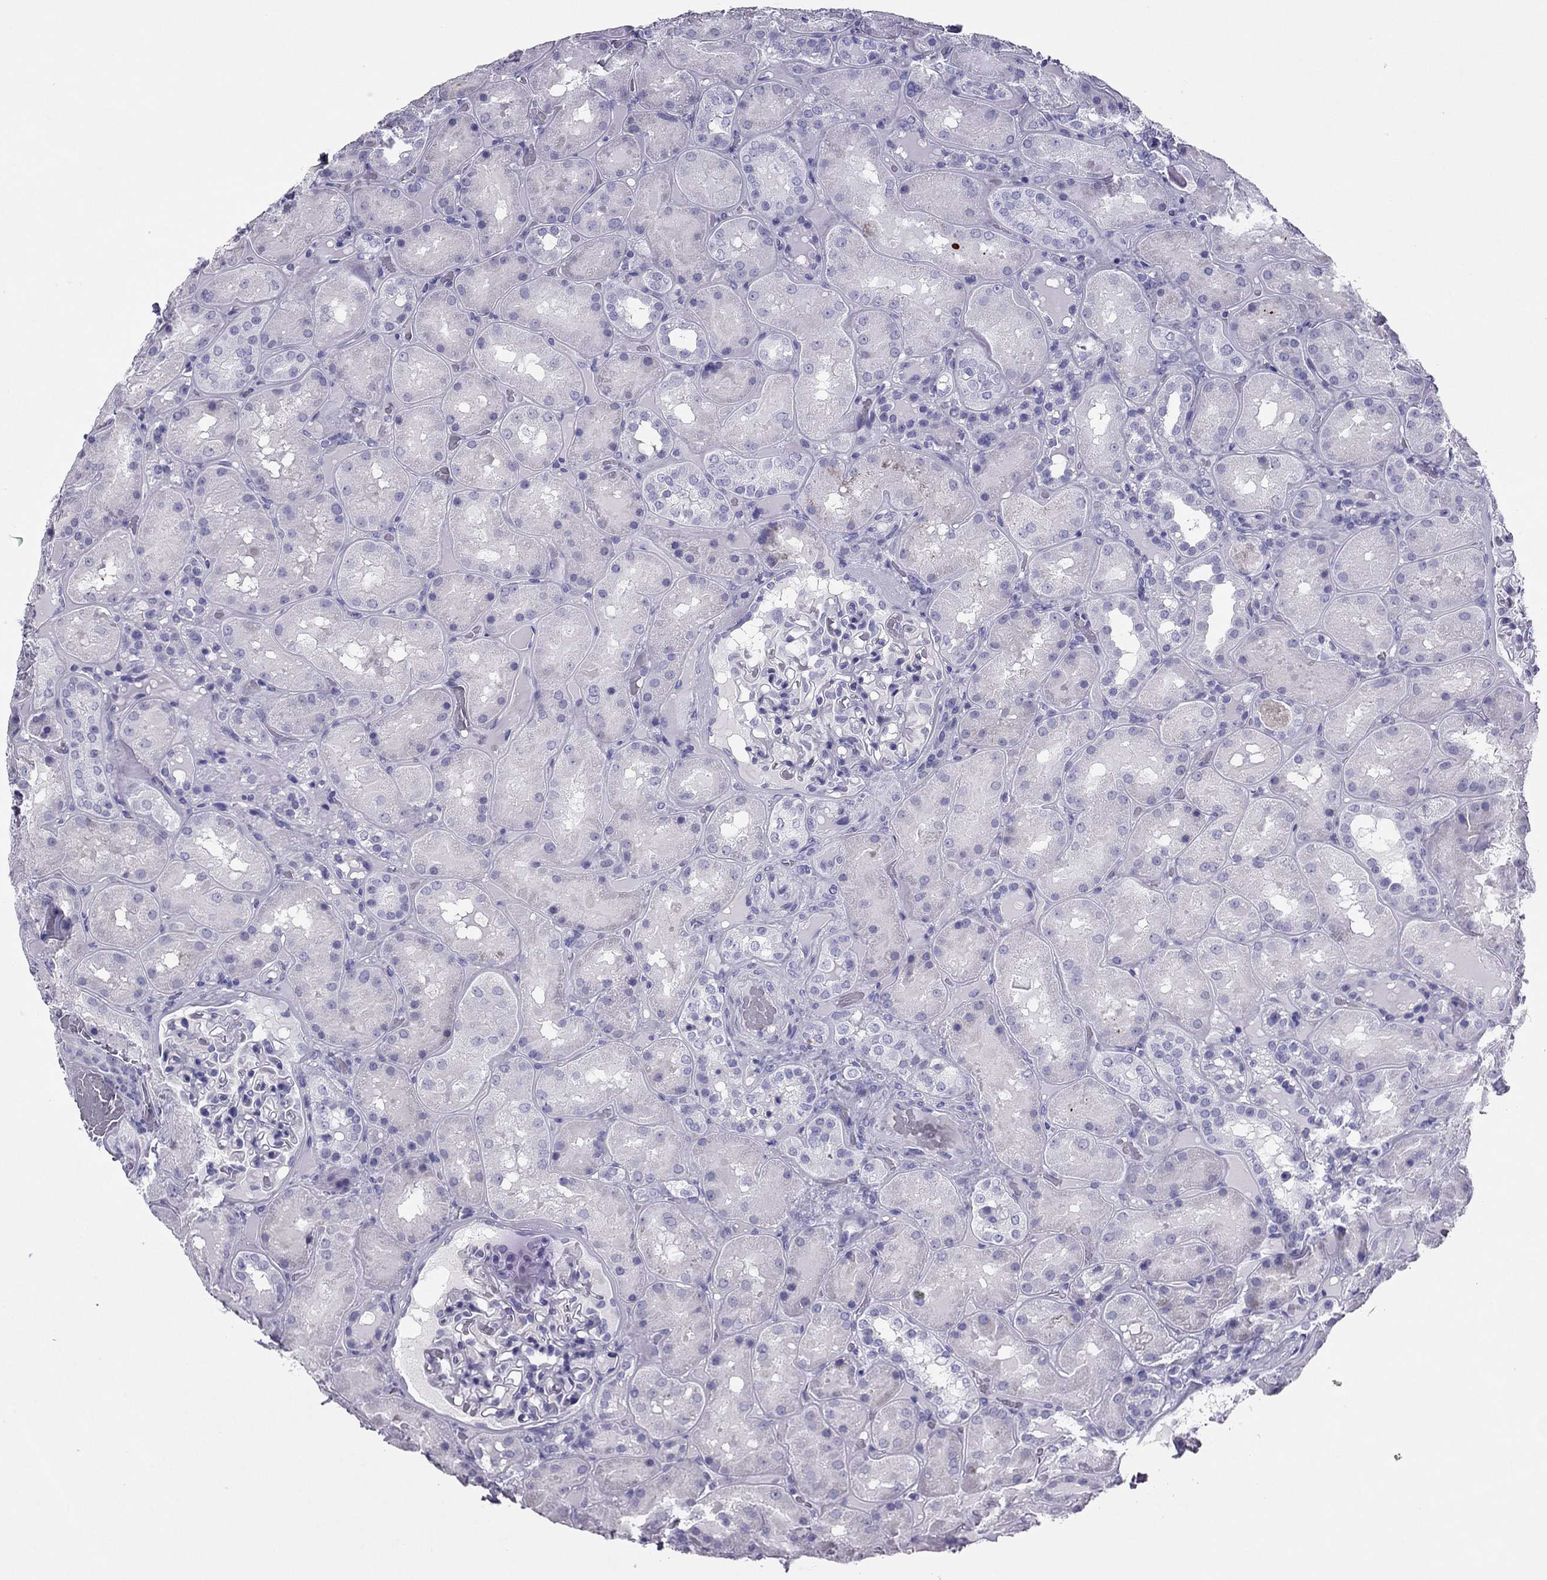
{"staining": {"intensity": "negative", "quantity": "none", "location": "none"}, "tissue": "kidney", "cell_type": "Cells in glomeruli", "image_type": "normal", "snomed": [{"axis": "morphology", "description": "Normal tissue, NOS"}, {"axis": "topography", "description": "Kidney"}], "caption": "Immunohistochemical staining of benign human kidney exhibits no significant staining in cells in glomeruli.", "gene": "PDE6A", "patient": {"sex": "male", "age": 73}}